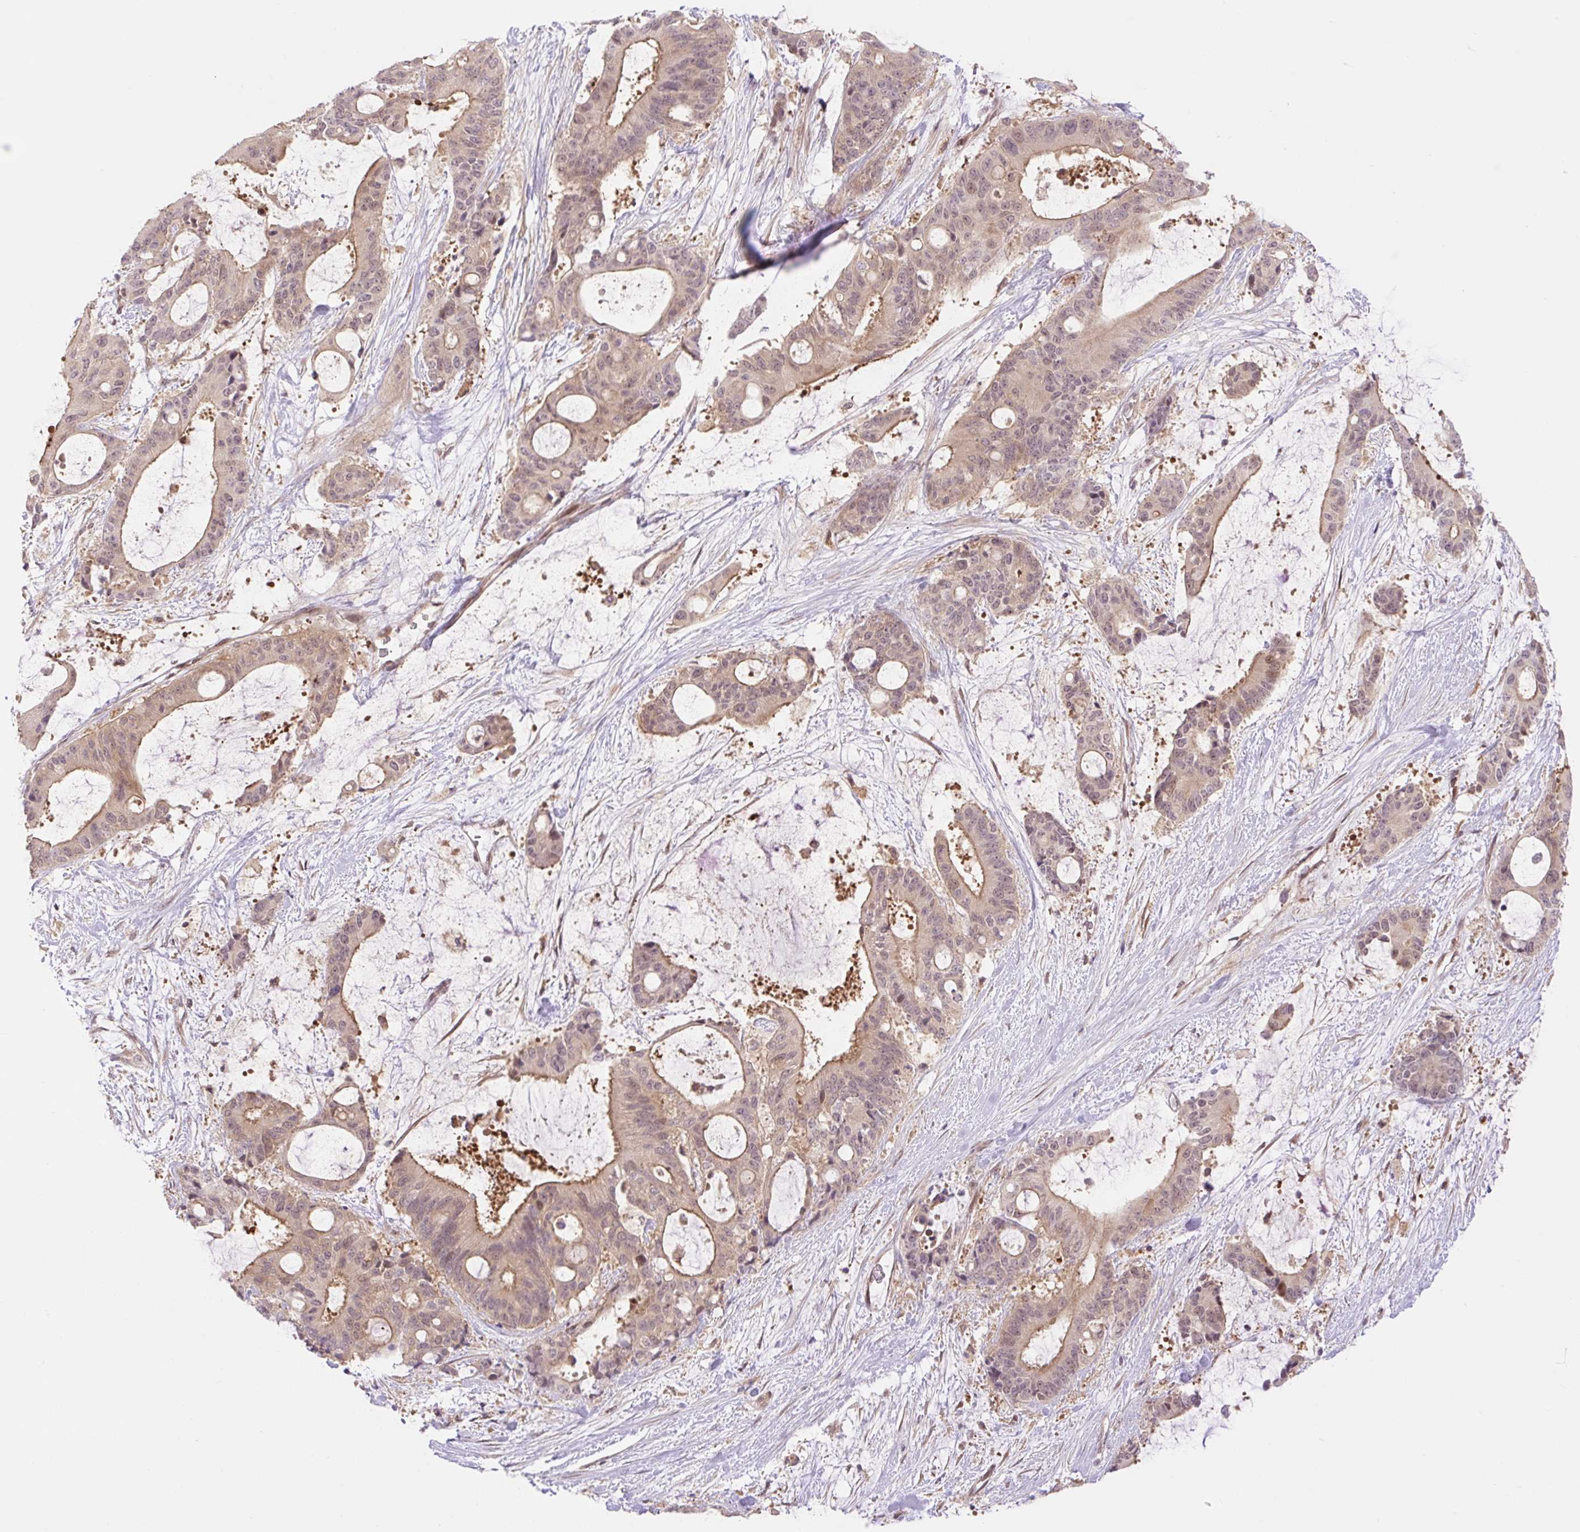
{"staining": {"intensity": "weak", "quantity": ">75%", "location": "cytoplasmic/membranous,nuclear"}, "tissue": "liver cancer", "cell_type": "Tumor cells", "image_type": "cancer", "snomed": [{"axis": "morphology", "description": "Normal tissue, NOS"}, {"axis": "morphology", "description": "Cholangiocarcinoma"}, {"axis": "topography", "description": "Liver"}, {"axis": "topography", "description": "Peripheral nerve tissue"}], "caption": "IHC (DAB) staining of liver cancer reveals weak cytoplasmic/membranous and nuclear protein staining in approximately >75% of tumor cells.", "gene": "VPS25", "patient": {"sex": "female", "age": 73}}